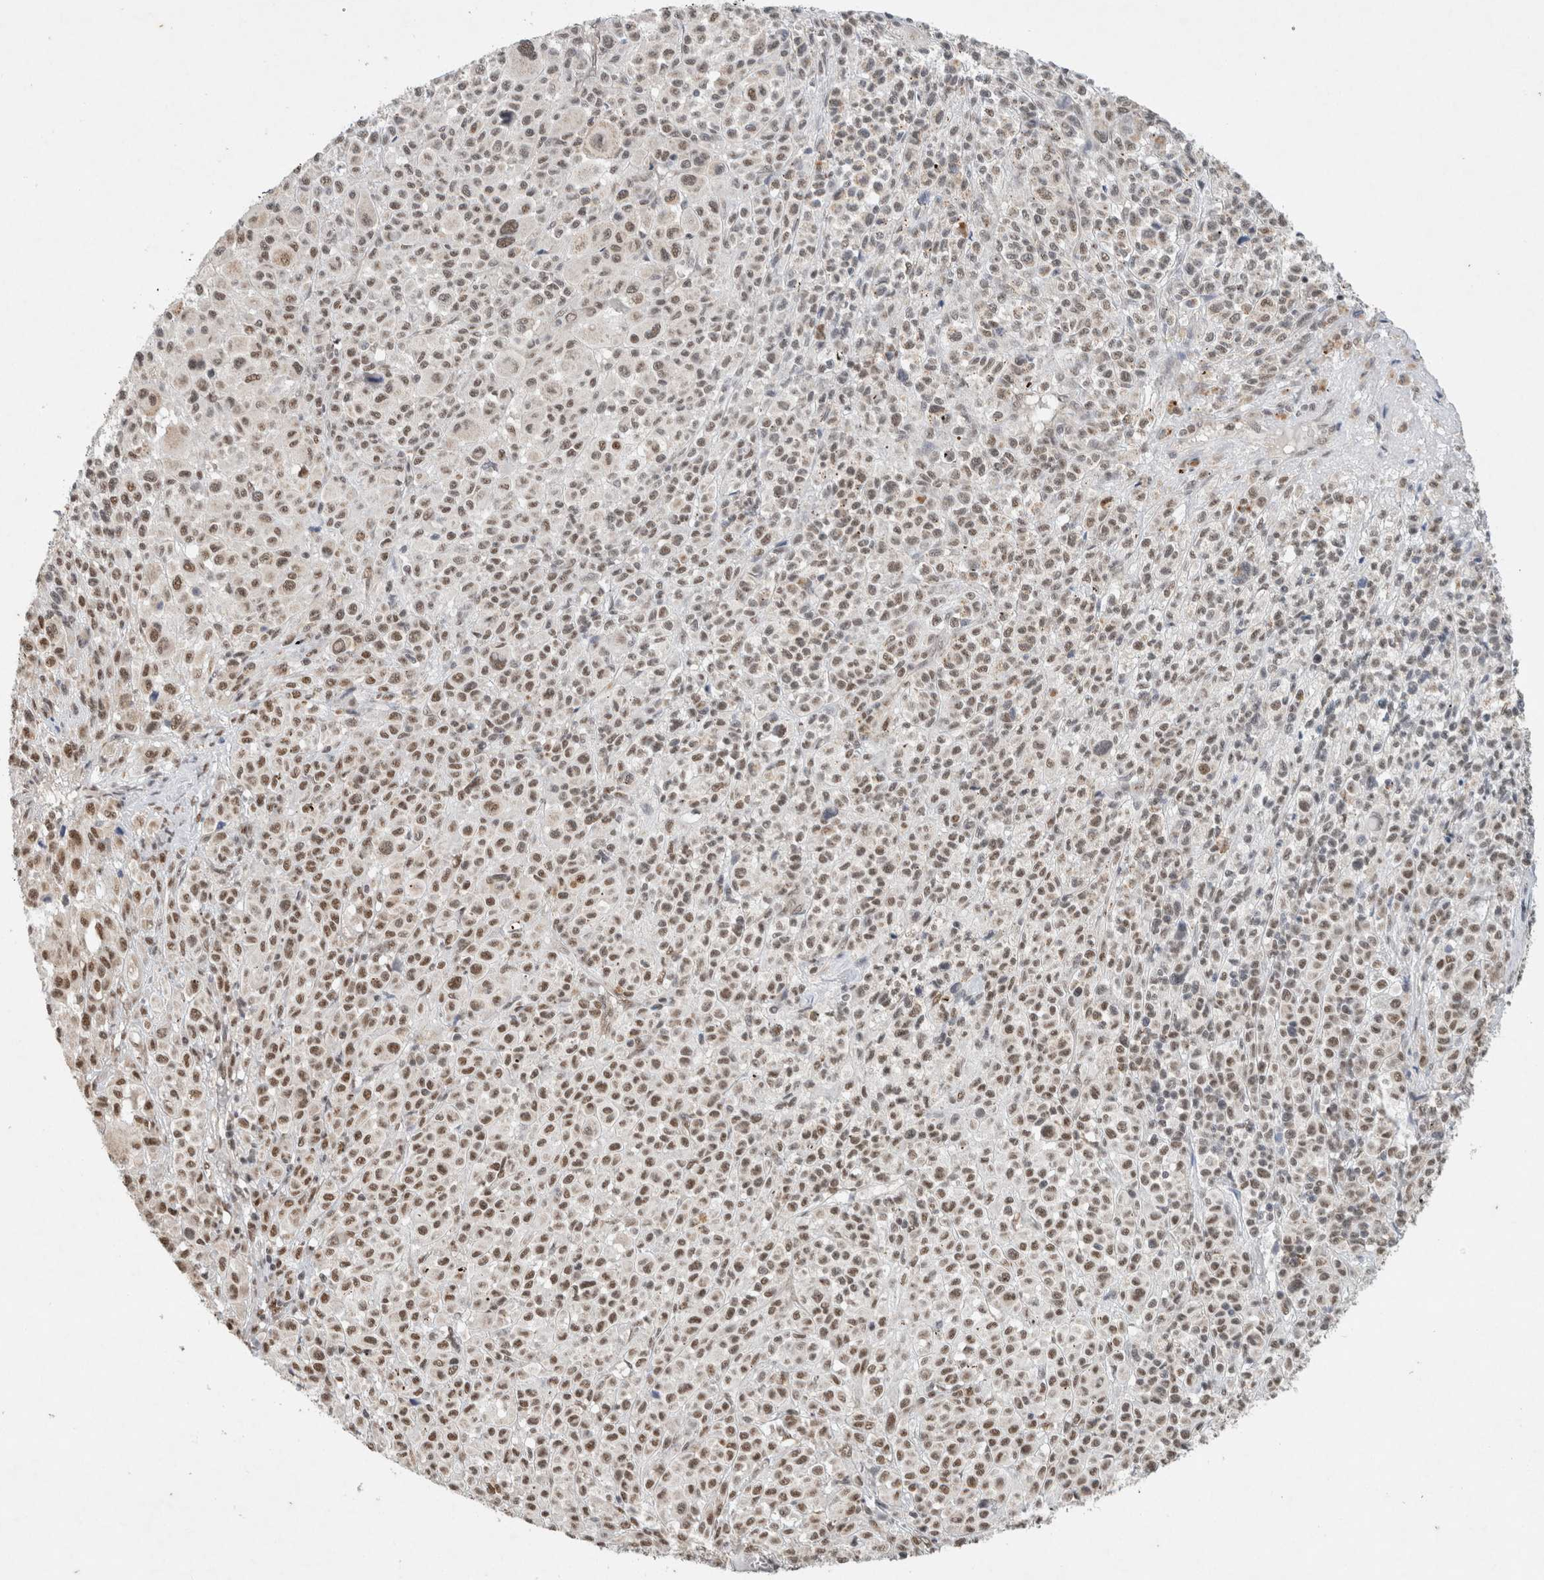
{"staining": {"intensity": "moderate", "quantity": ">75%", "location": "nuclear"}, "tissue": "melanoma", "cell_type": "Tumor cells", "image_type": "cancer", "snomed": [{"axis": "morphology", "description": "Malignant melanoma, Metastatic site"}, {"axis": "topography", "description": "Skin"}], "caption": "High-power microscopy captured an immunohistochemistry photomicrograph of melanoma, revealing moderate nuclear staining in approximately >75% of tumor cells.", "gene": "DDX42", "patient": {"sex": "female", "age": 74}}